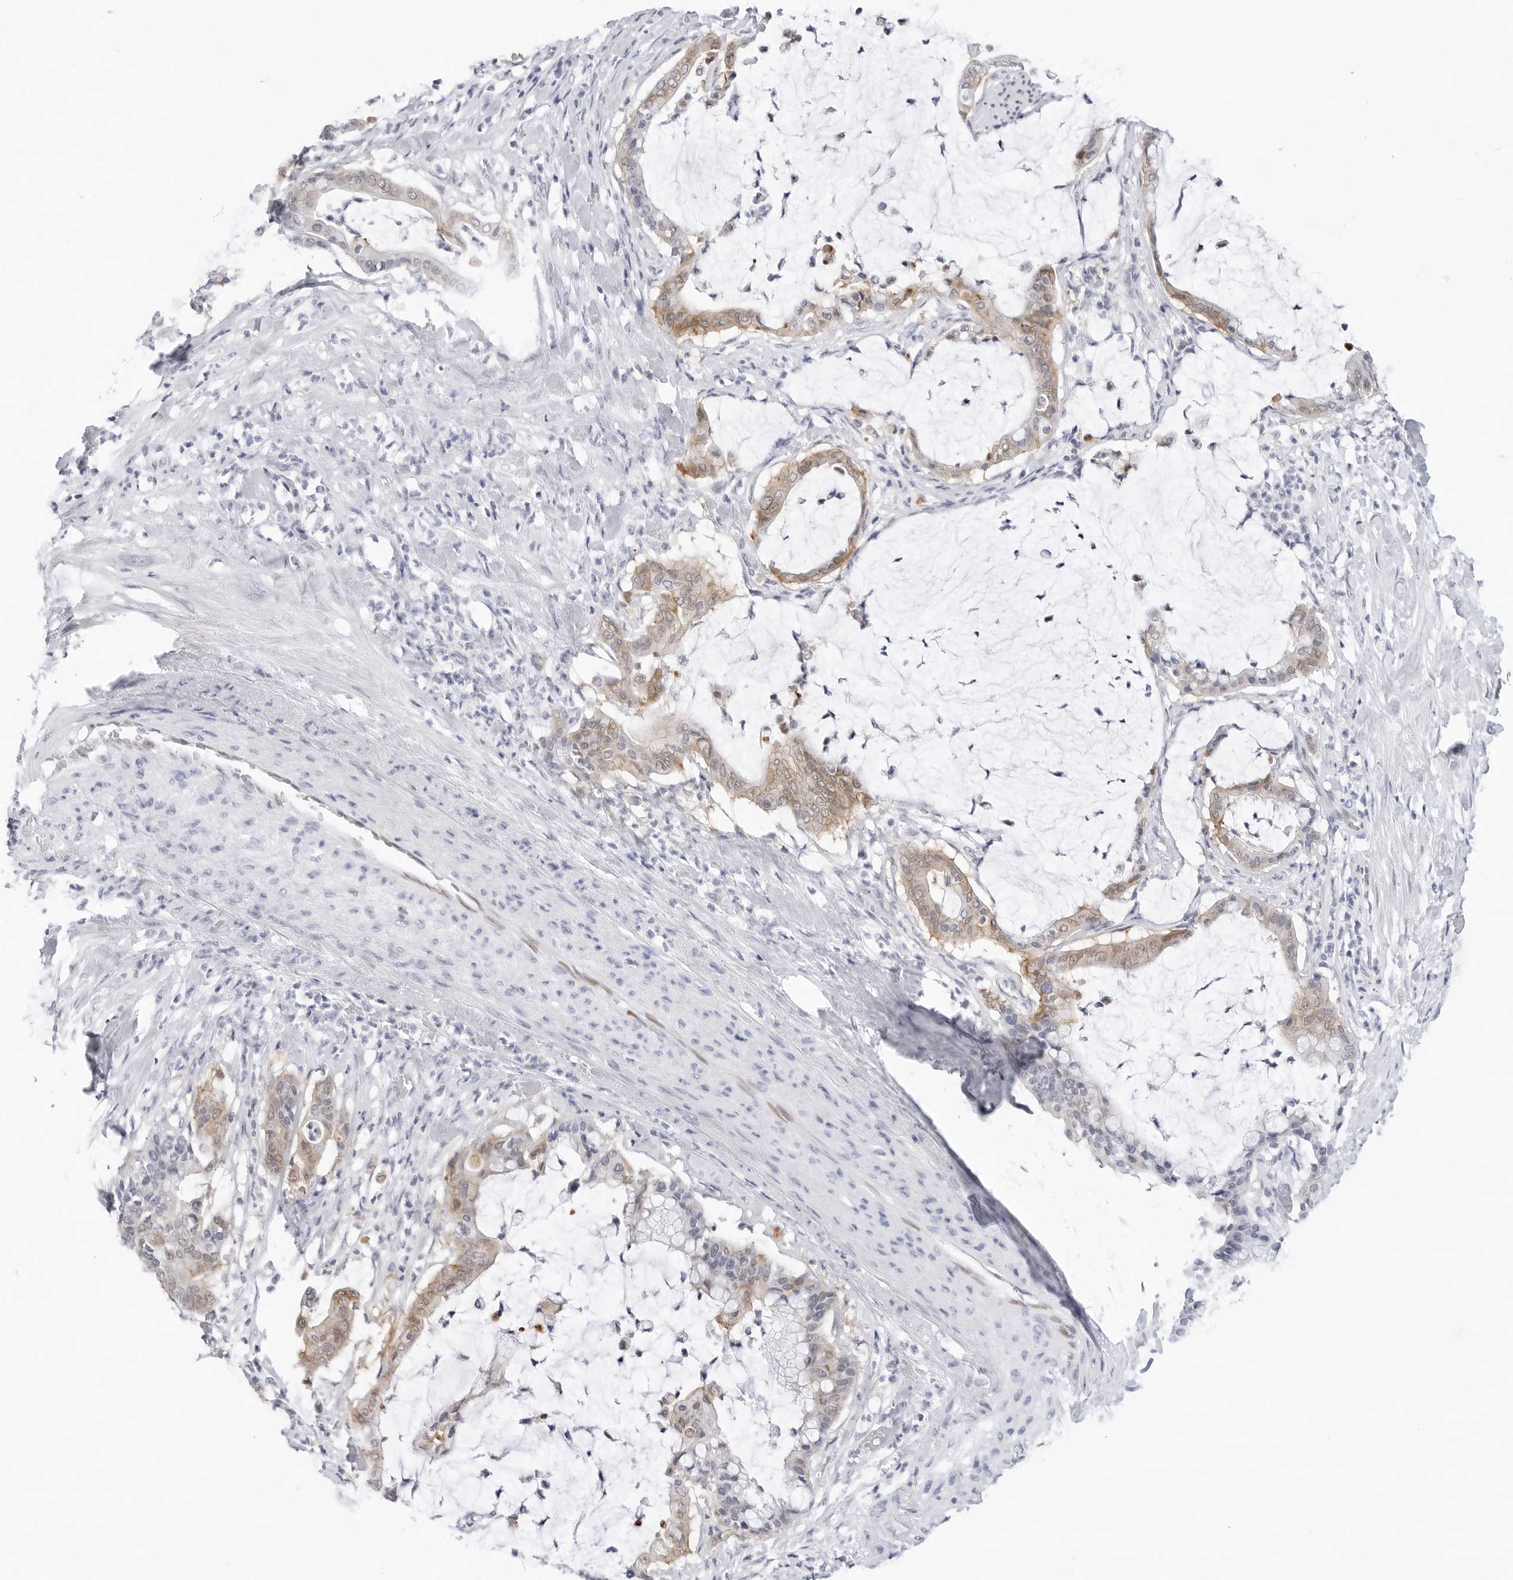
{"staining": {"intensity": "weak", "quantity": "25%-75%", "location": "cytoplasmic/membranous"}, "tissue": "pancreatic cancer", "cell_type": "Tumor cells", "image_type": "cancer", "snomed": [{"axis": "morphology", "description": "Adenocarcinoma, NOS"}, {"axis": "topography", "description": "Pancreas"}], "caption": "Human pancreatic cancer (adenocarcinoma) stained with a brown dye demonstrates weak cytoplasmic/membranous positive staining in about 25%-75% of tumor cells.", "gene": "SLC19A1", "patient": {"sex": "male", "age": 41}}